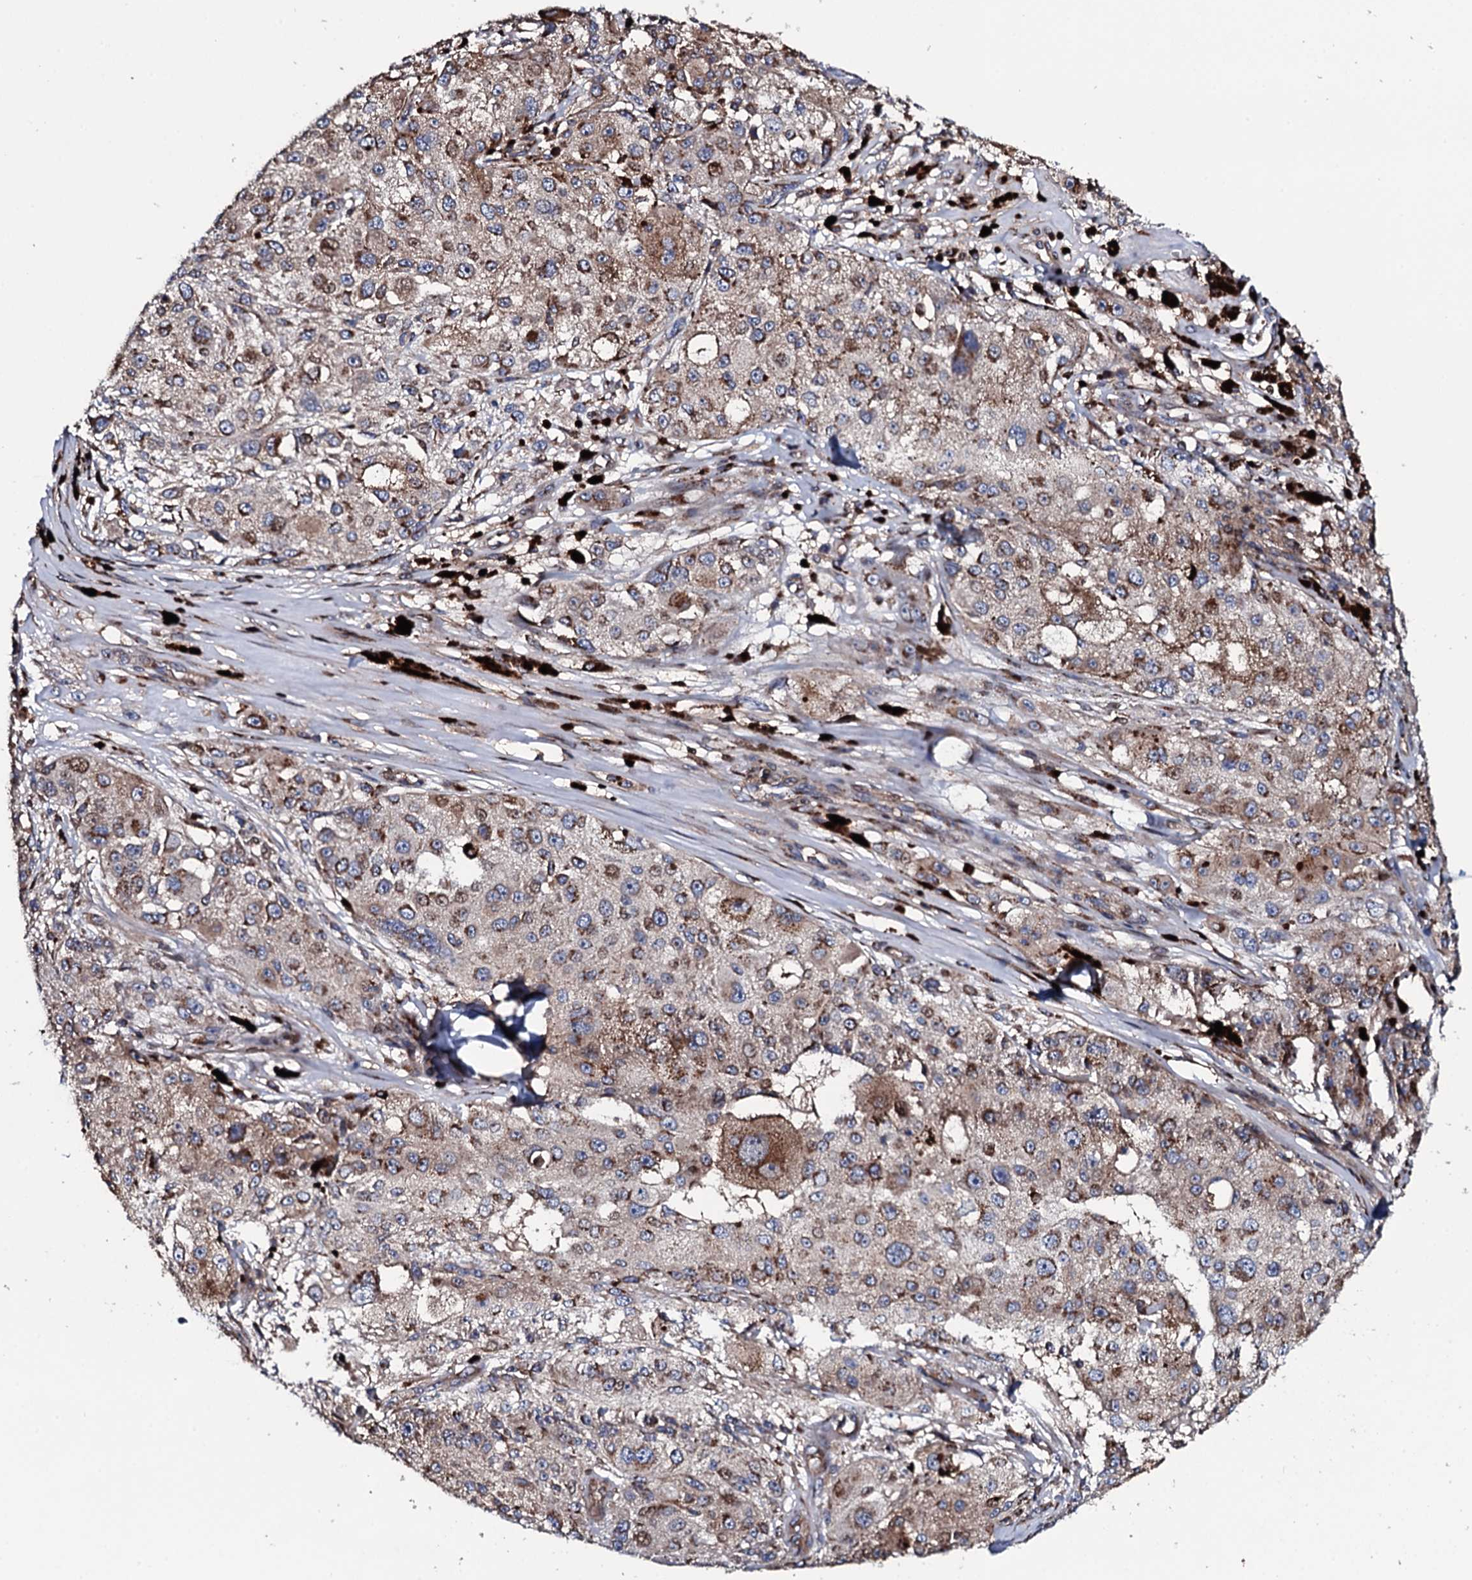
{"staining": {"intensity": "moderate", "quantity": "25%-75%", "location": "cytoplasmic/membranous"}, "tissue": "melanoma", "cell_type": "Tumor cells", "image_type": "cancer", "snomed": [{"axis": "morphology", "description": "Necrosis, NOS"}, {"axis": "morphology", "description": "Malignant melanoma, NOS"}, {"axis": "topography", "description": "Skin"}], "caption": "Immunohistochemical staining of melanoma shows moderate cytoplasmic/membranous protein staining in about 25%-75% of tumor cells. (DAB (3,3'-diaminobenzidine) IHC, brown staining for protein, blue staining for nuclei).", "gene": "PLET1", "patient": {"sex": "female", "age": 87}}